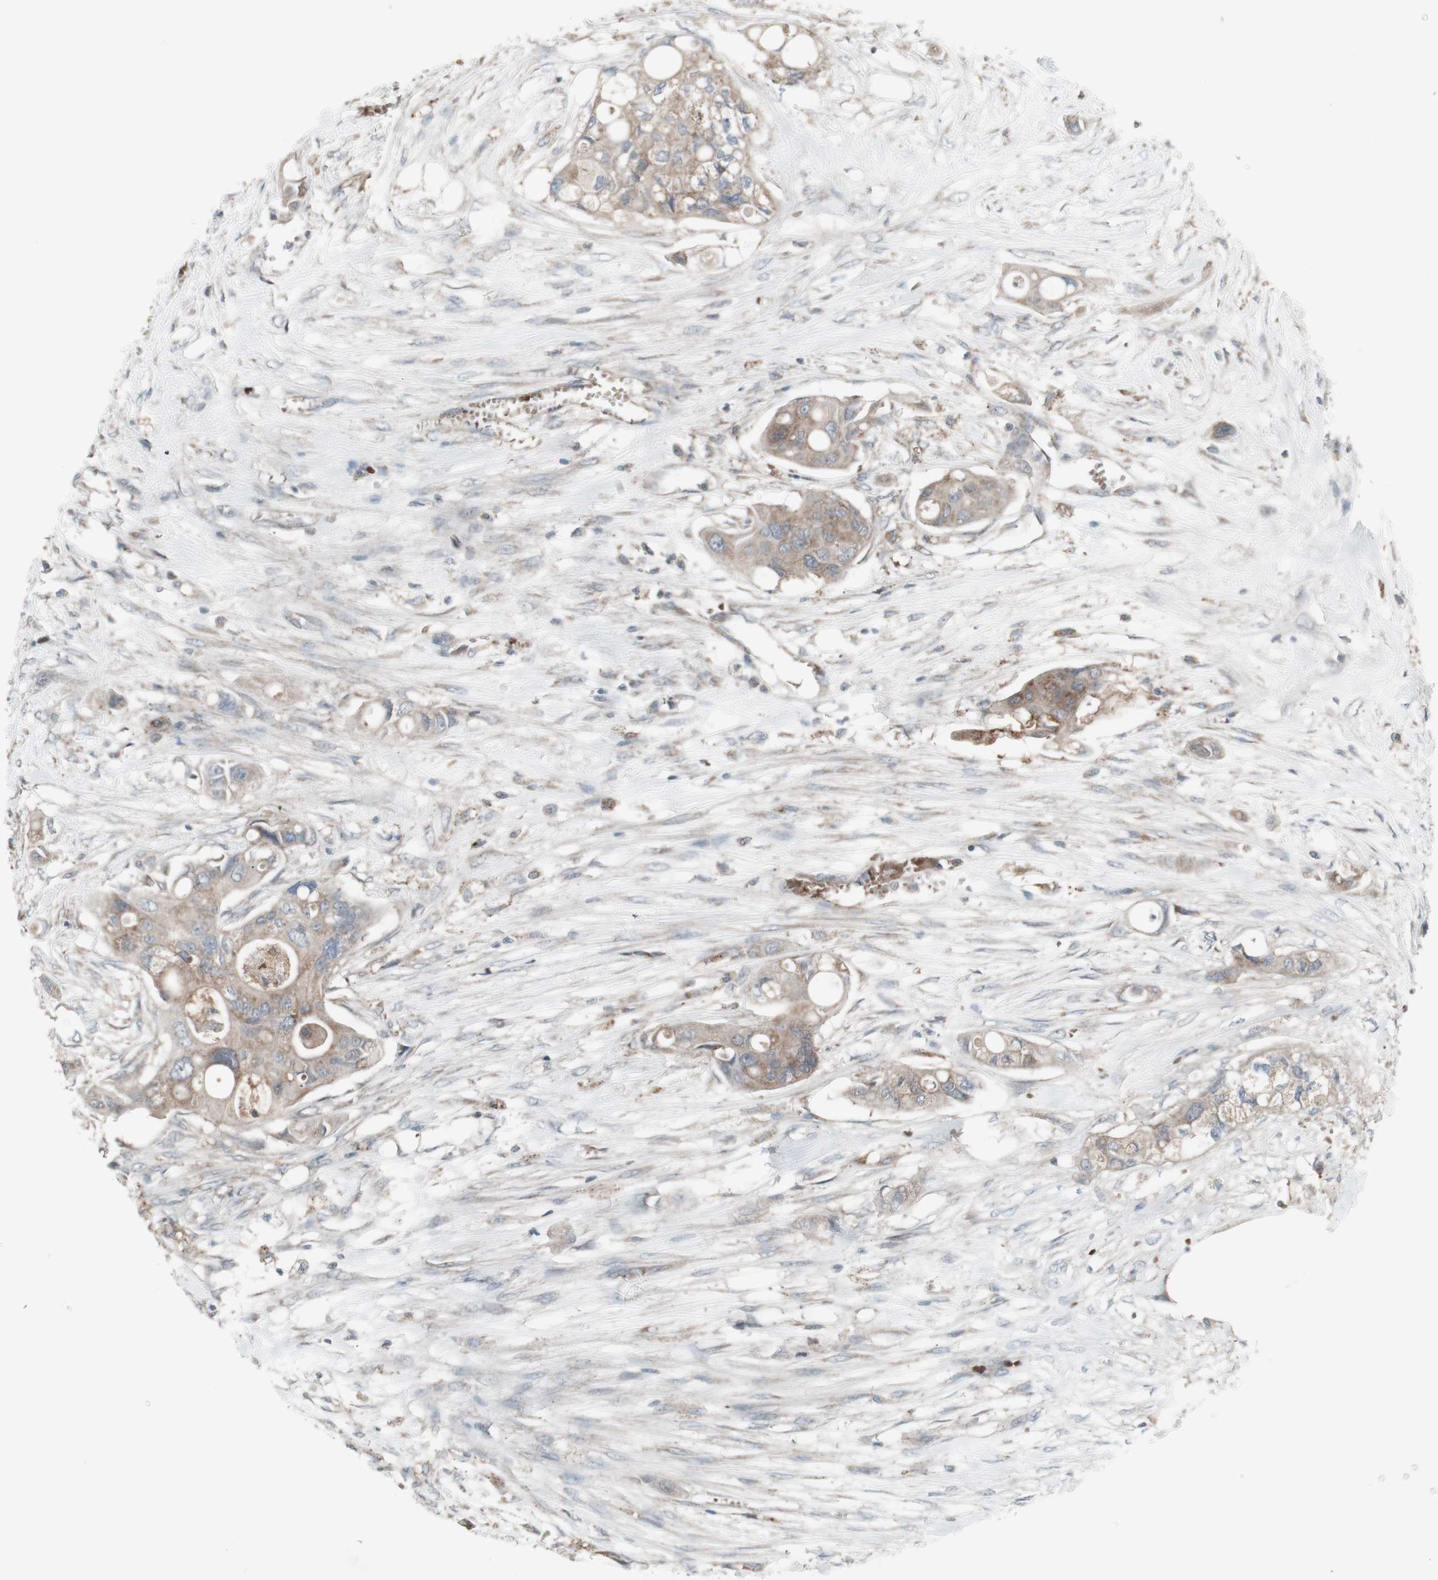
{"staining": {"intensity": "weak", "quantity": ">75%", "location": "cytoplasmic/membranous"}, "tissue": "colorectal cancer", "cell_type": "Tumor cells", "image_type": "cancer", "snomed": [{"axis": "morphology", "description": "Adenocarcinoma, NOS"}, {"axis": "topography", "description": "Colon"}], "caption": "The micrograph demonstrates immunohistochemical staining of colorectal cancer. There is weak cytoplasmic/membranous positivity is identified in approximately >75% of tumor cells.", "gene": "SHC1", "patient": {"sex": "female", "age": 57}}